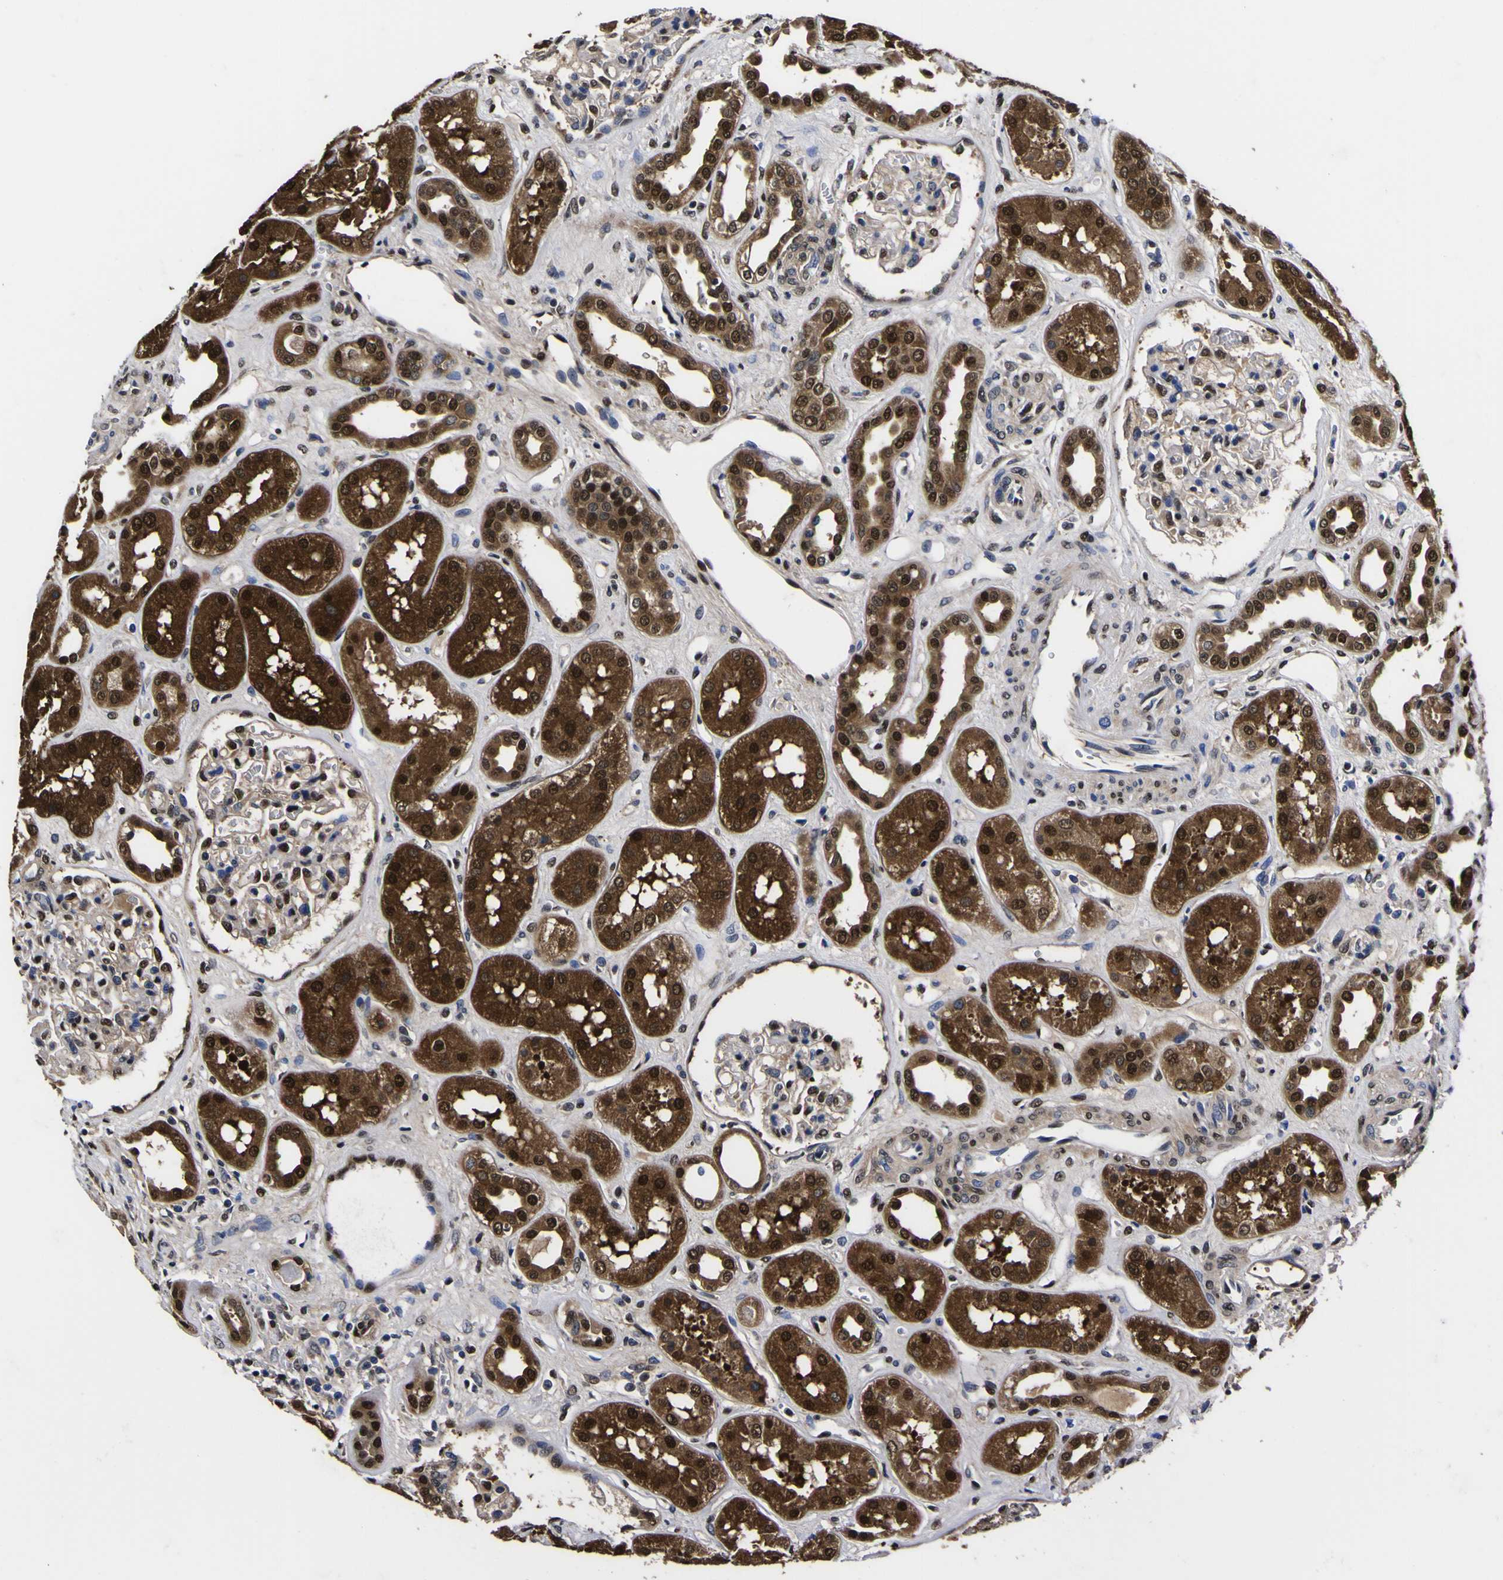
{"staining": {"intensity": "strong", "quantity": "<25%", "location": "nuclear"}, "tissue": "kidney", "cell_type": "Cells in glomeruli", "image_type": "normal", "snomed": [{"axis": "morphology", "description": "Normal tissue, NOS"}, {"axis": "topography", "description": "Kidney"}], "caption": "IHC (DAB (3,3'-diaminobenzidine)) staining of benign kidney reveals strong nuclear protein staining in approximately <25% of cells in glomeruli.", "gene": "FAM110B", "patient": {"sex": "male", "age": 59}}